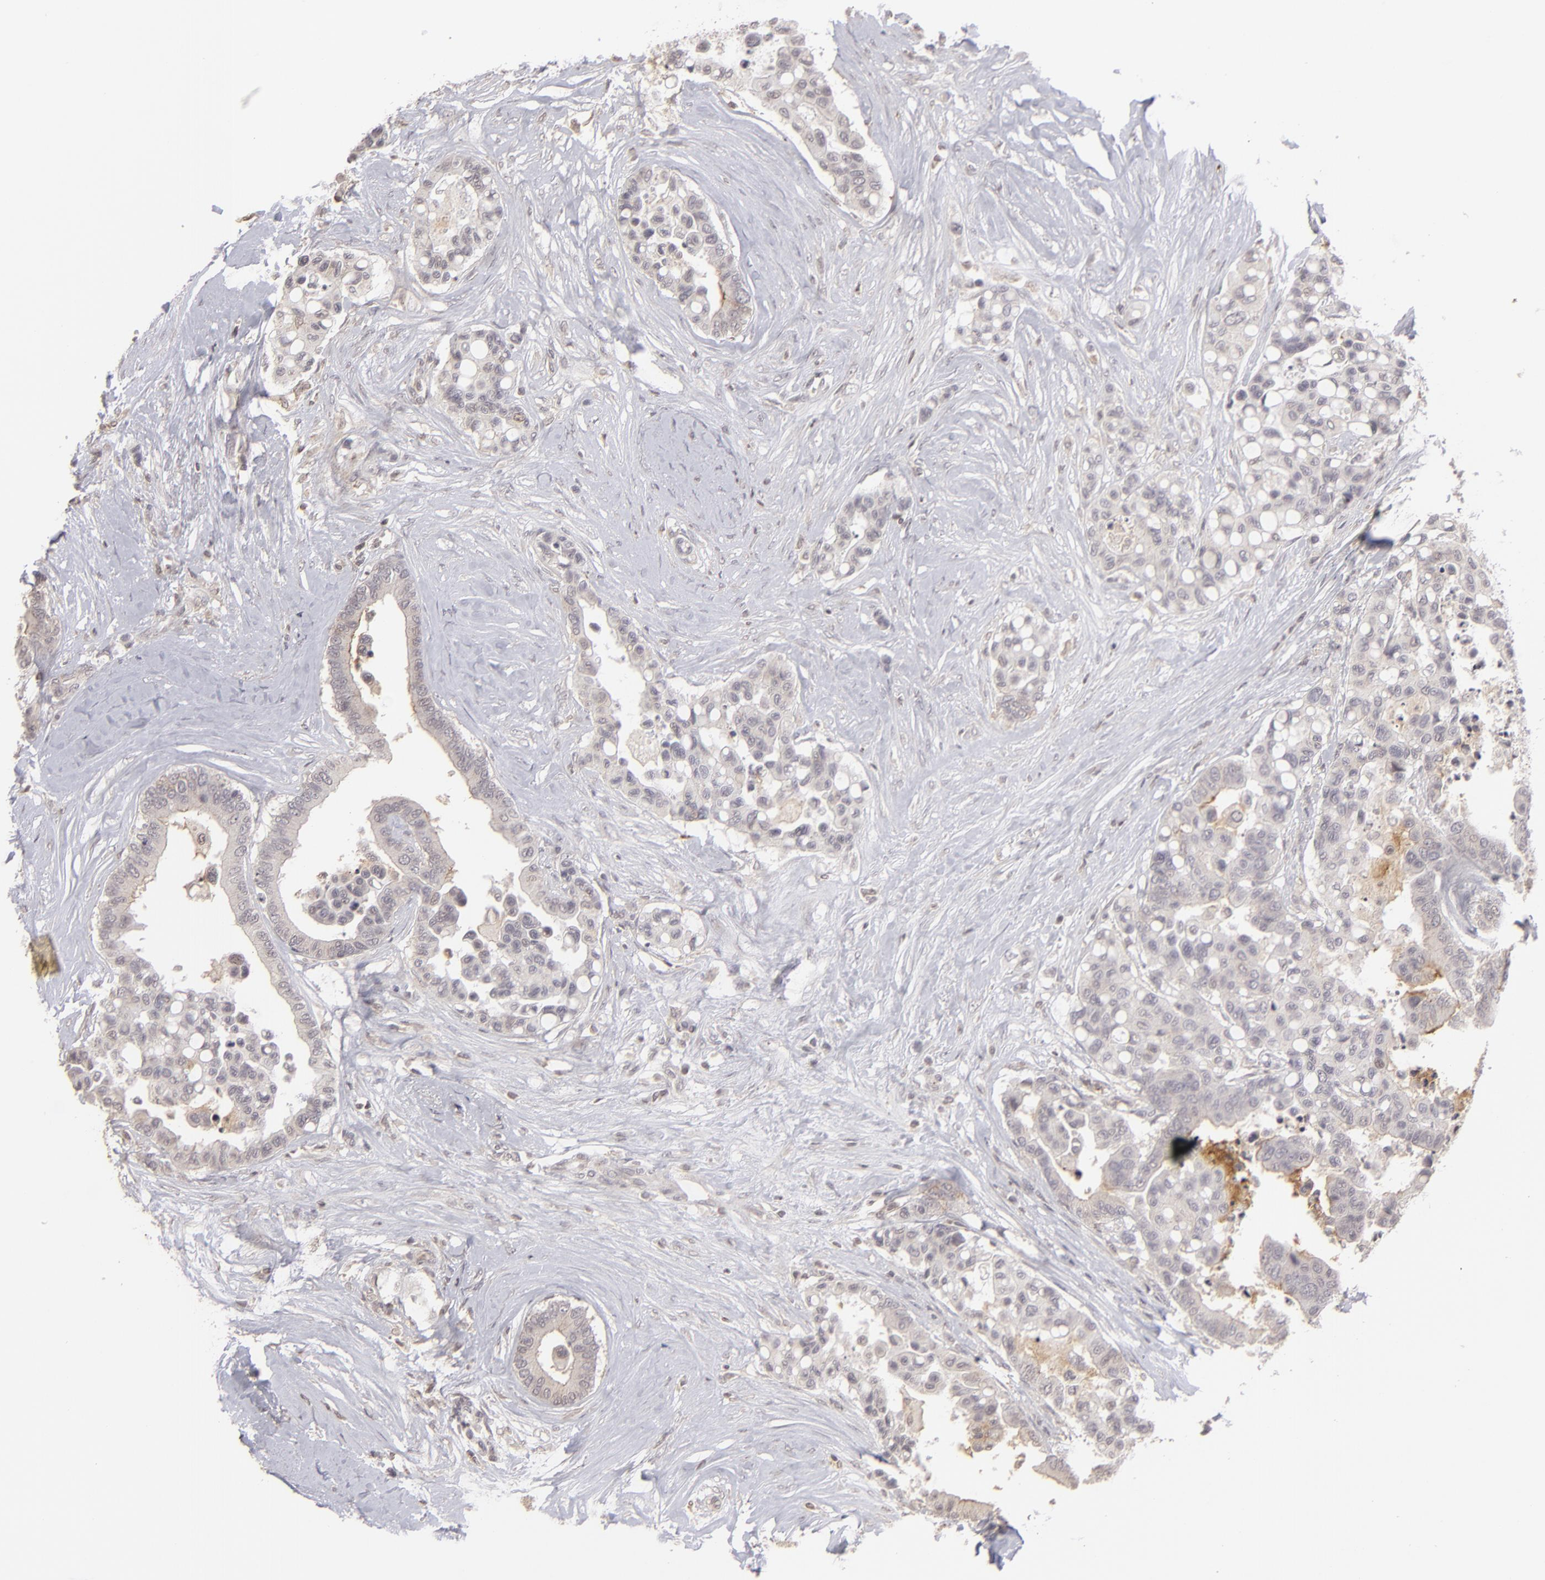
{"staining": {"intensity": "moderate", "quantity": "<25%", "location": "cytoplasmic/membranous"}, "tissue": "colorectal cancer", "cell_type": "Tumor cells", "image_type": "cancer", "snomed": [{"axis": "morphology", "description": "Adenocarcinoma, NOS"}, {"axis": "topography", "description": "Colon"}], "caption": "Human adenocarcinoma (colorectal) stained for a protein (brown) exhibits moderate cytoplasmic/membranous positive staining in approximately <25% of tumor cells.", "gene": "CLDN2", "patient": {"sex": "male", "age": 82}}